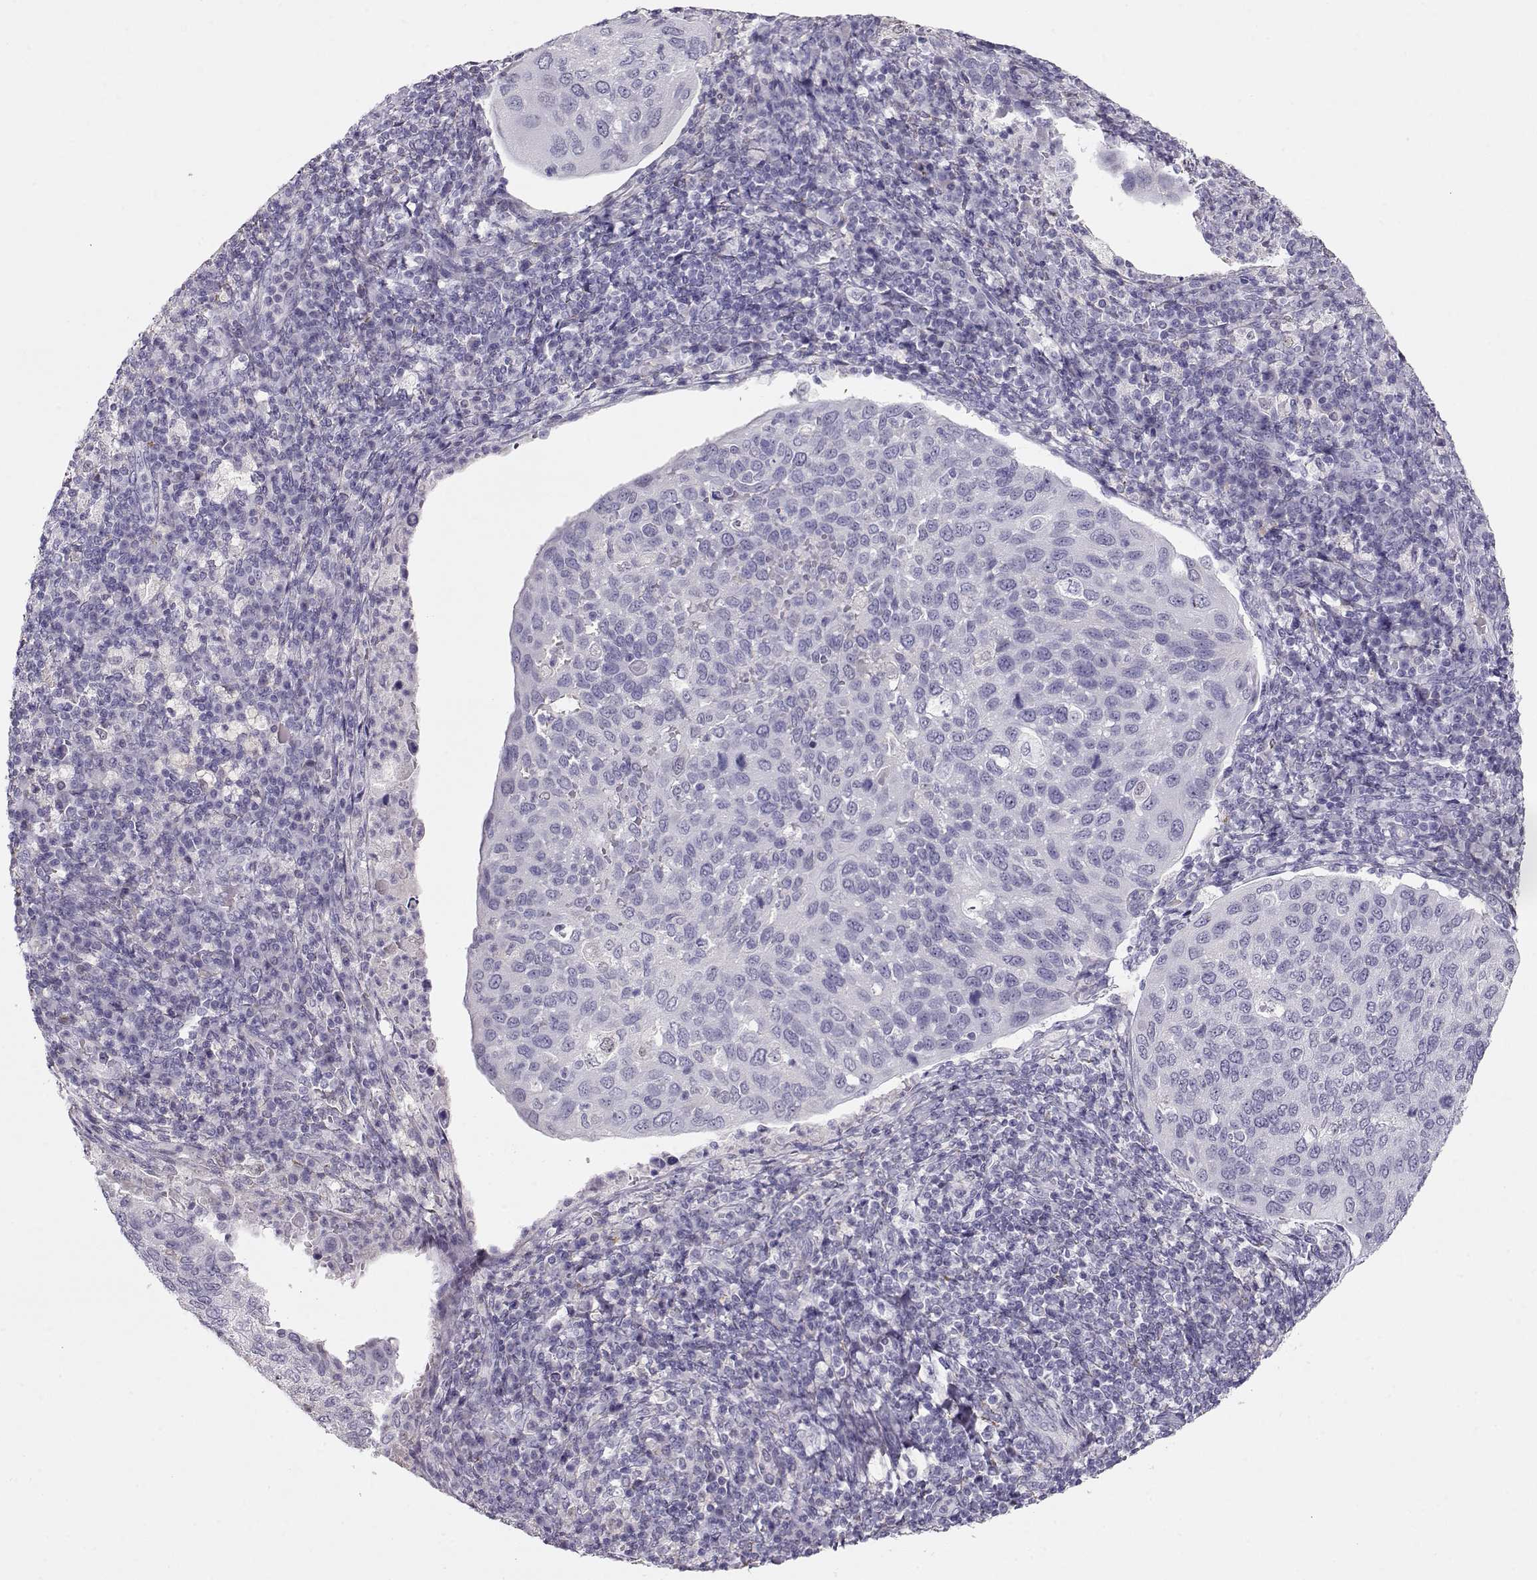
{"staining": {"intensity": "negative", "quantity": "none", "location": "none"}, "tissue": "cervical cancer", "cell_type": "Tumor cells", "image_type": "cancer", "snomed": [{"axis": "morphology", "description": "Squamous cell carcinoma, NOS"}, {"axis": "topography", "description": "Cervix"}], "caption": "Tumor cells show no significant protein staining in squamous cell carcinoma (cervical).", "gene": "RBM44", "patient": {"sex": "female", "age": 54}}